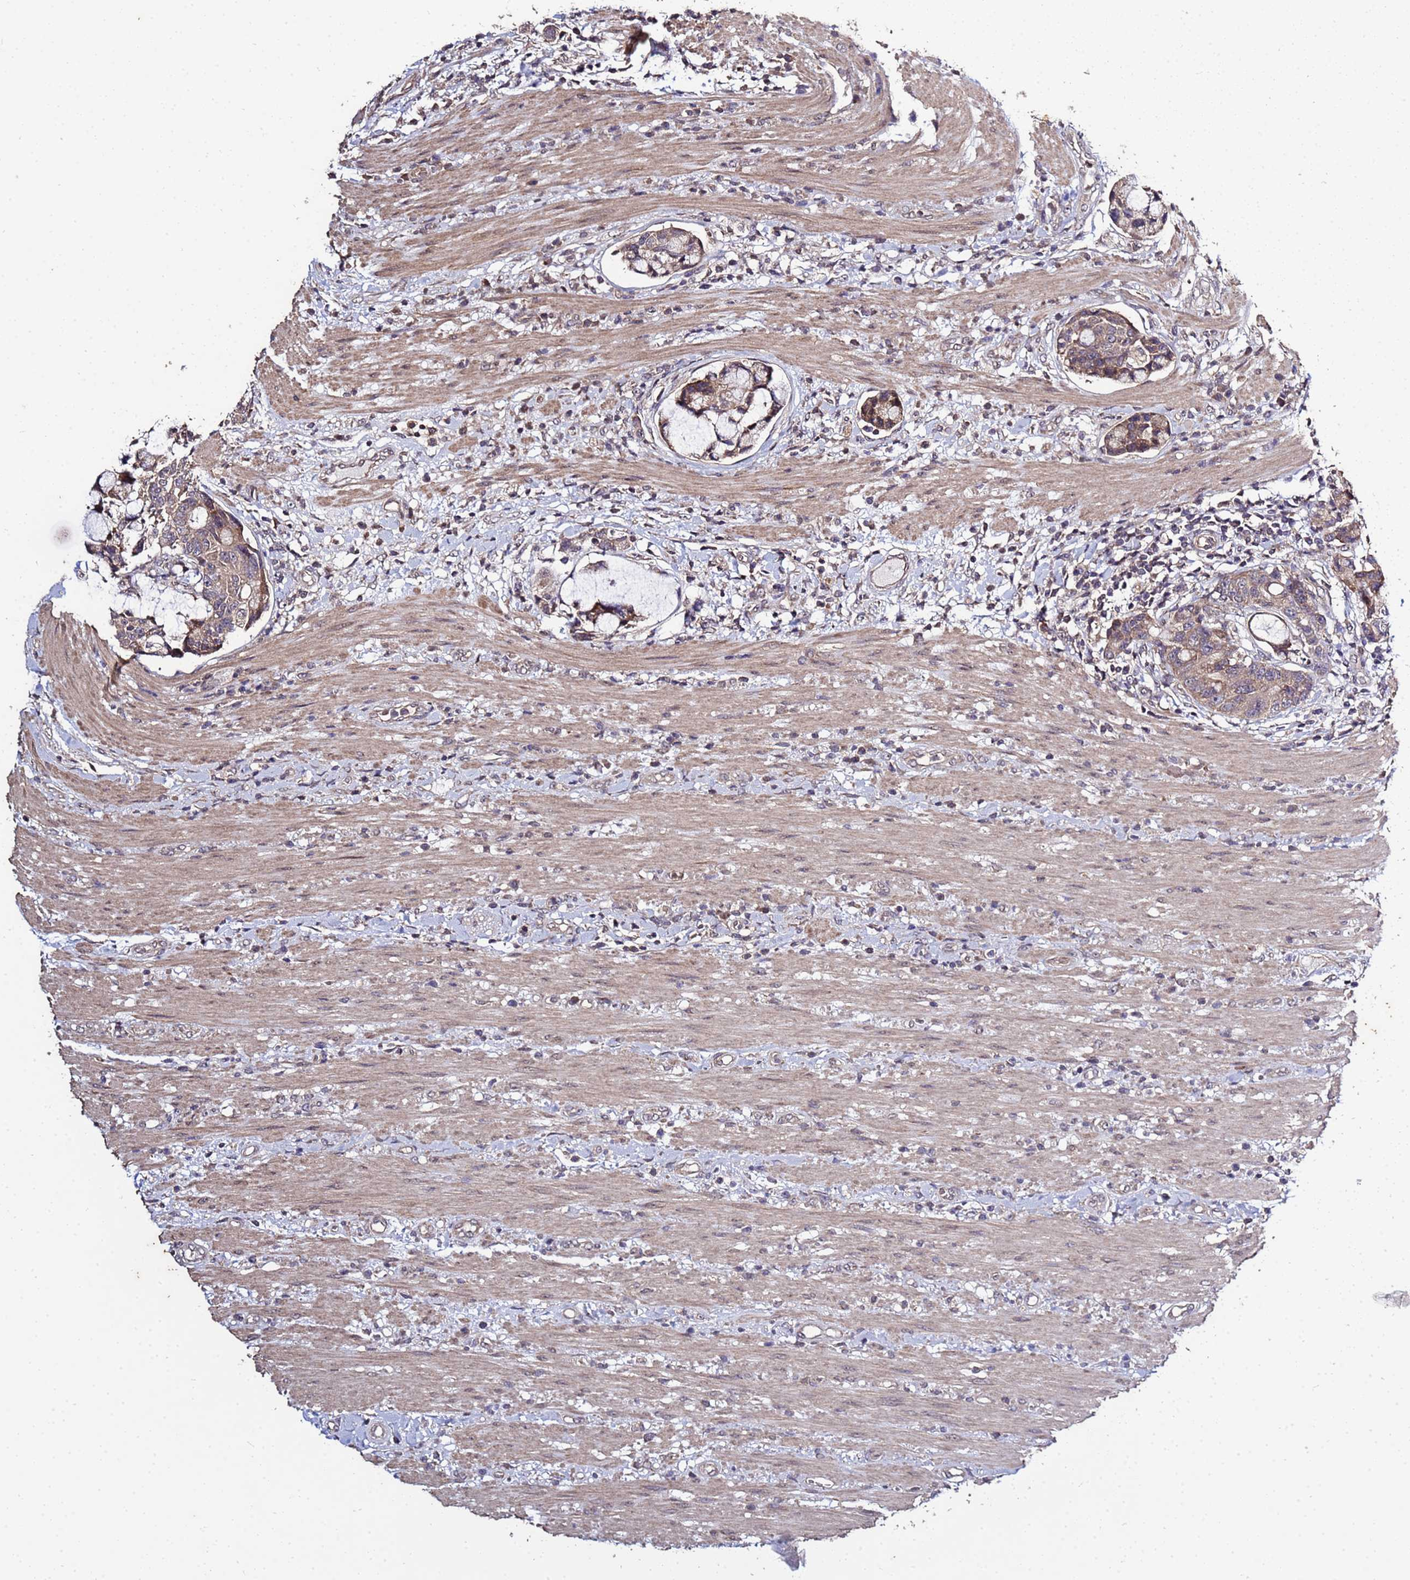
{"staining": {"intensity": "weak", "quantity": ">75%", "location": "cytoplasmic/membranous"}, "tissue": "colorectal cancer", "cell_type": "Tumor cells", "image_type": "cancer", "snomed": [{"axis": "morphology", "description": "Adenocarcinoma, NOS"}, {"axis": "topography", "description": "Colon"}], "caption": "Immunohistochemical staining of colorectal cancer displays weak cytoplasmic/membranous protein expression in about >75% of tumor cells.", "gene": "P2RX7", "patient": {"sex": "female", "age": 82}}